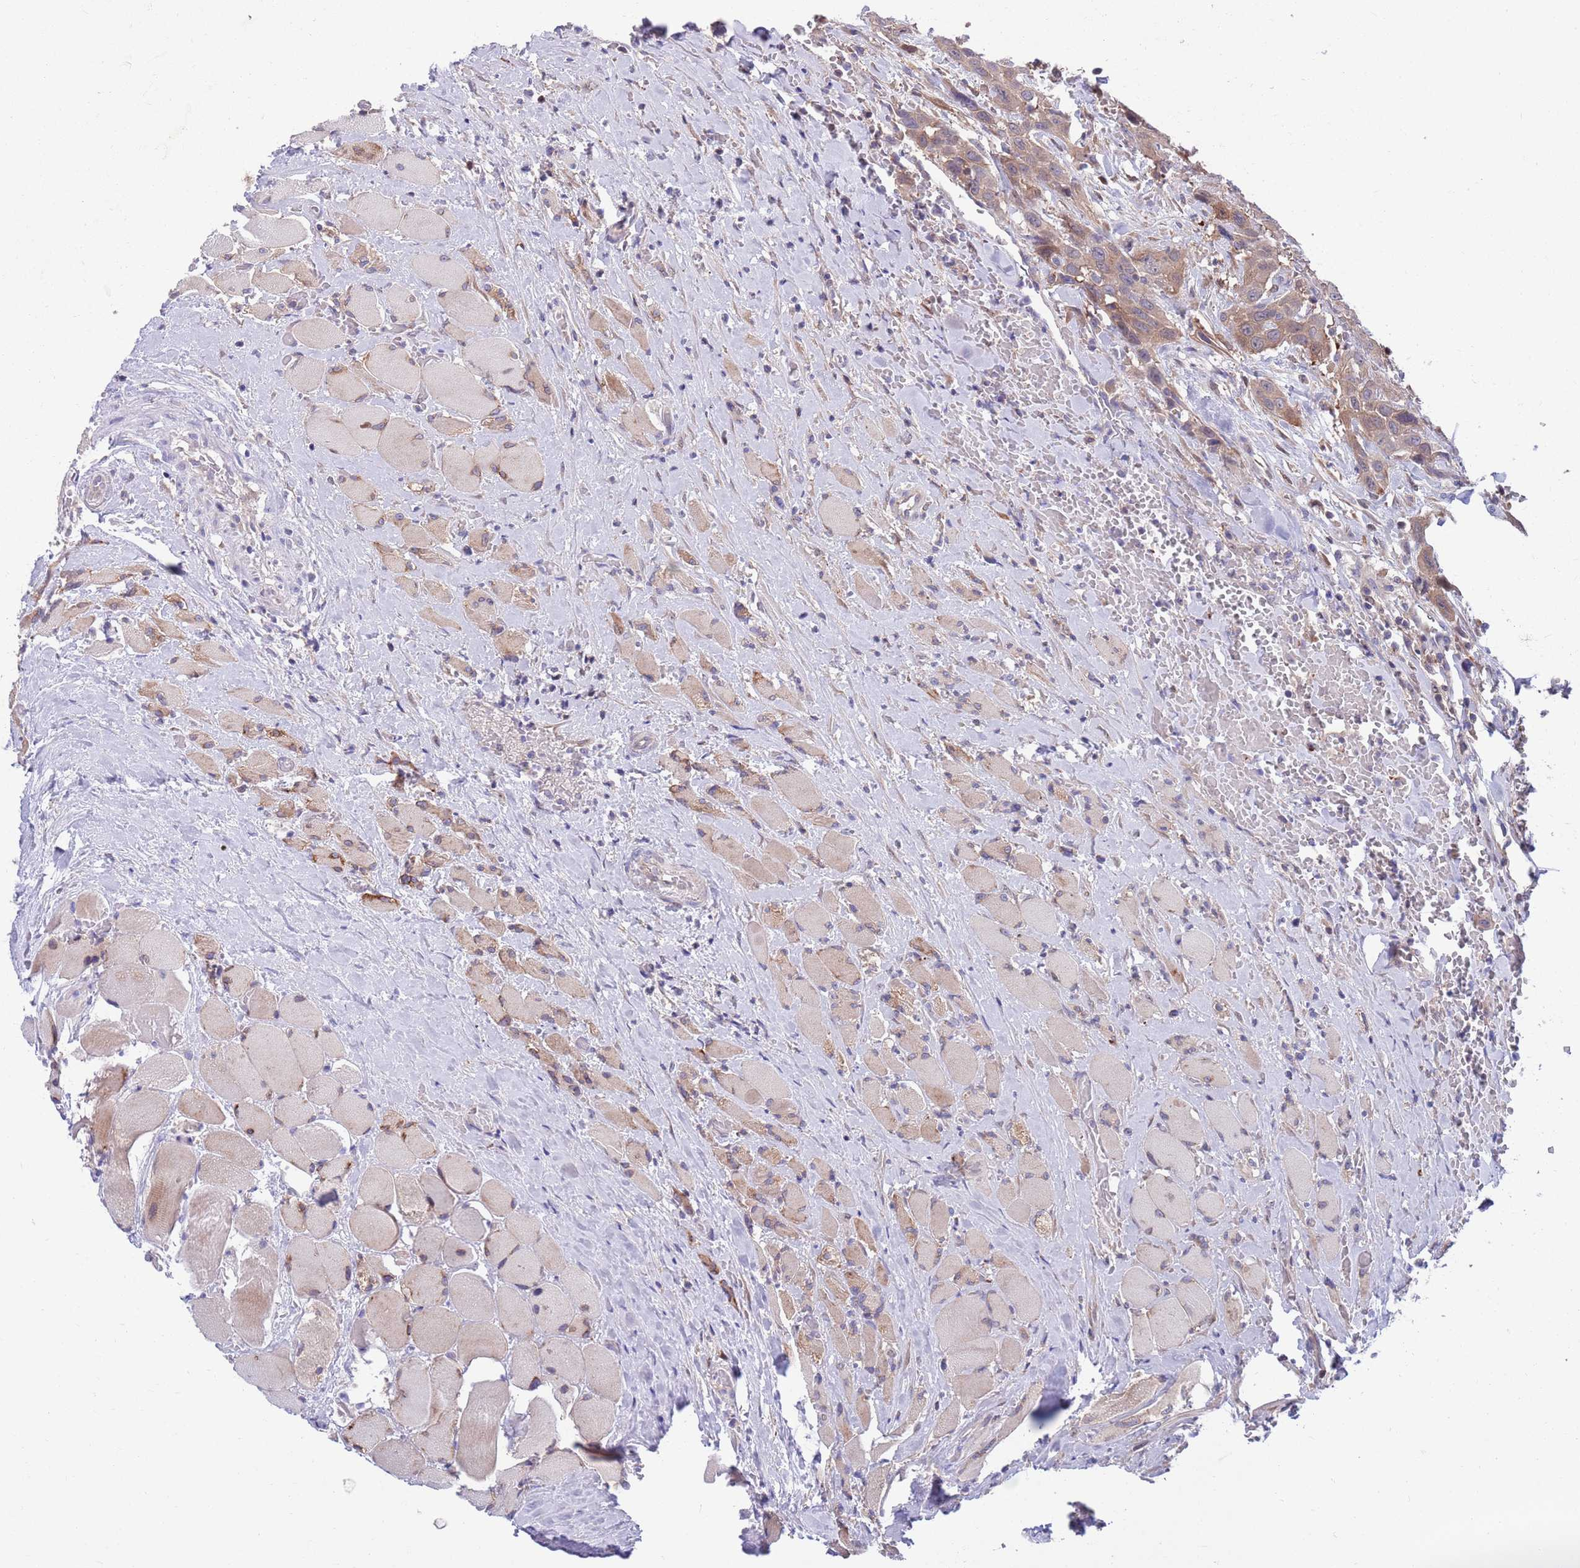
{"staining": {"intensity": "moderate", "quantity": ">75%", "location": "cytoplasmic/membranous"}, "tissue": "head and neck cancer", "cell_type": "Tumor cells", "image_type": "cancer", "snomed": [{"axis": "morphology", "description": "Squamous cell carcinoma, NOS"}, {"axis": "topography", "description": "Head-Neck"}], "caption": "An image of human head and neck cancer stained for a protein exhibits moderate cytoplasmic/membranous brown staining in tumor cells. The protein is shown in brown color, while the nuclei are stained blue.", "gene": "KLHL29", "patient": {"sex": "male", "age": 81}}